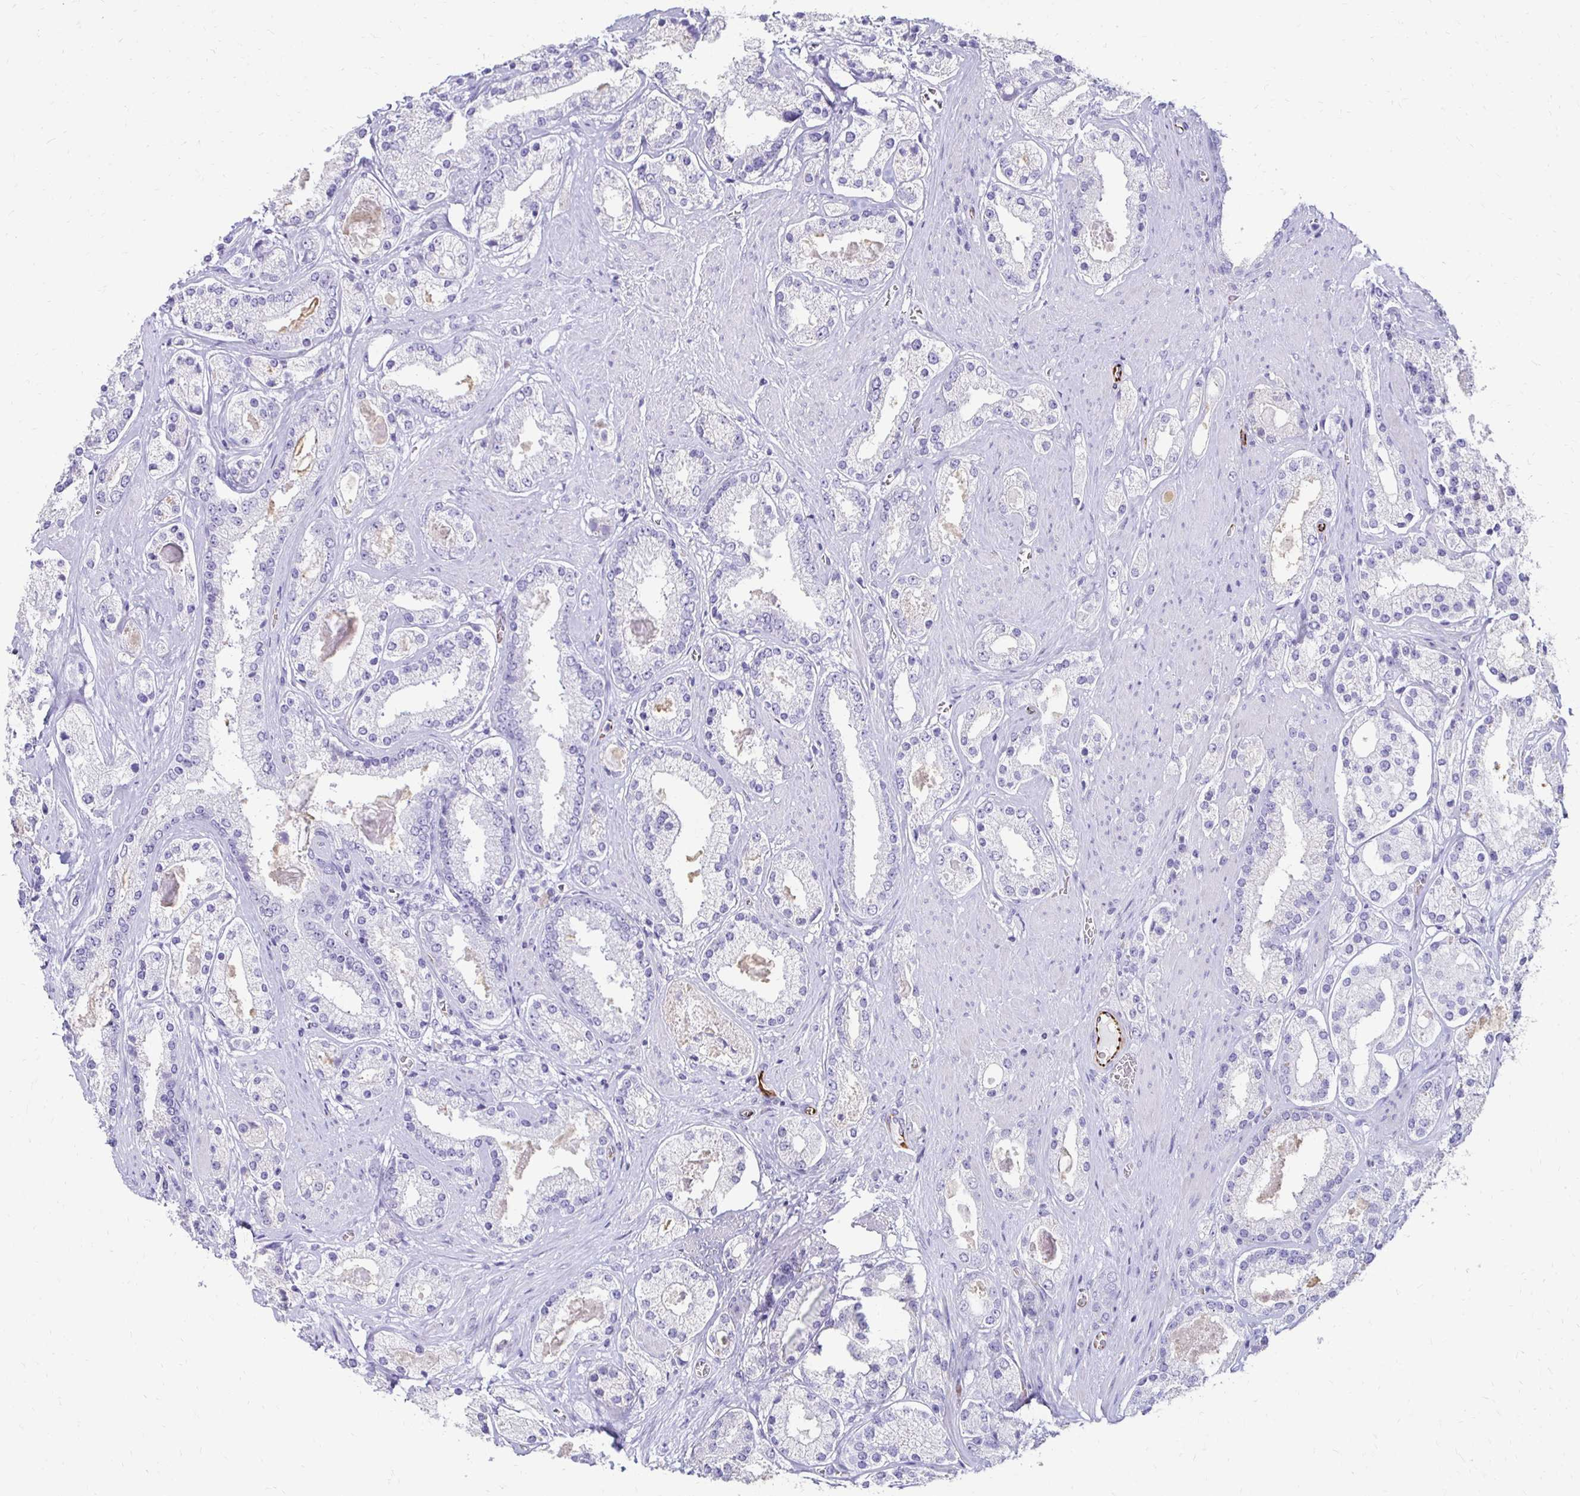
{"staining": {"intensity": "negative", "quantity": "none", "location": "none"}, "tissue": "prostate cancer", "cell_type": "Tumor cells", "image_type": "cancer", "snomed": [{"axis": "morphology", "description": "Adenocarcinoma, High grade"}, {"axis": "topography", "description": "Prostate"}], "caption": "This is an IHC histopathology image of adenocarcinoma (high-grade) (prostate). There is no positivity in tumor cells.", "gene": "TMEM54", "patient": {"sex": "male", "age": 67}}